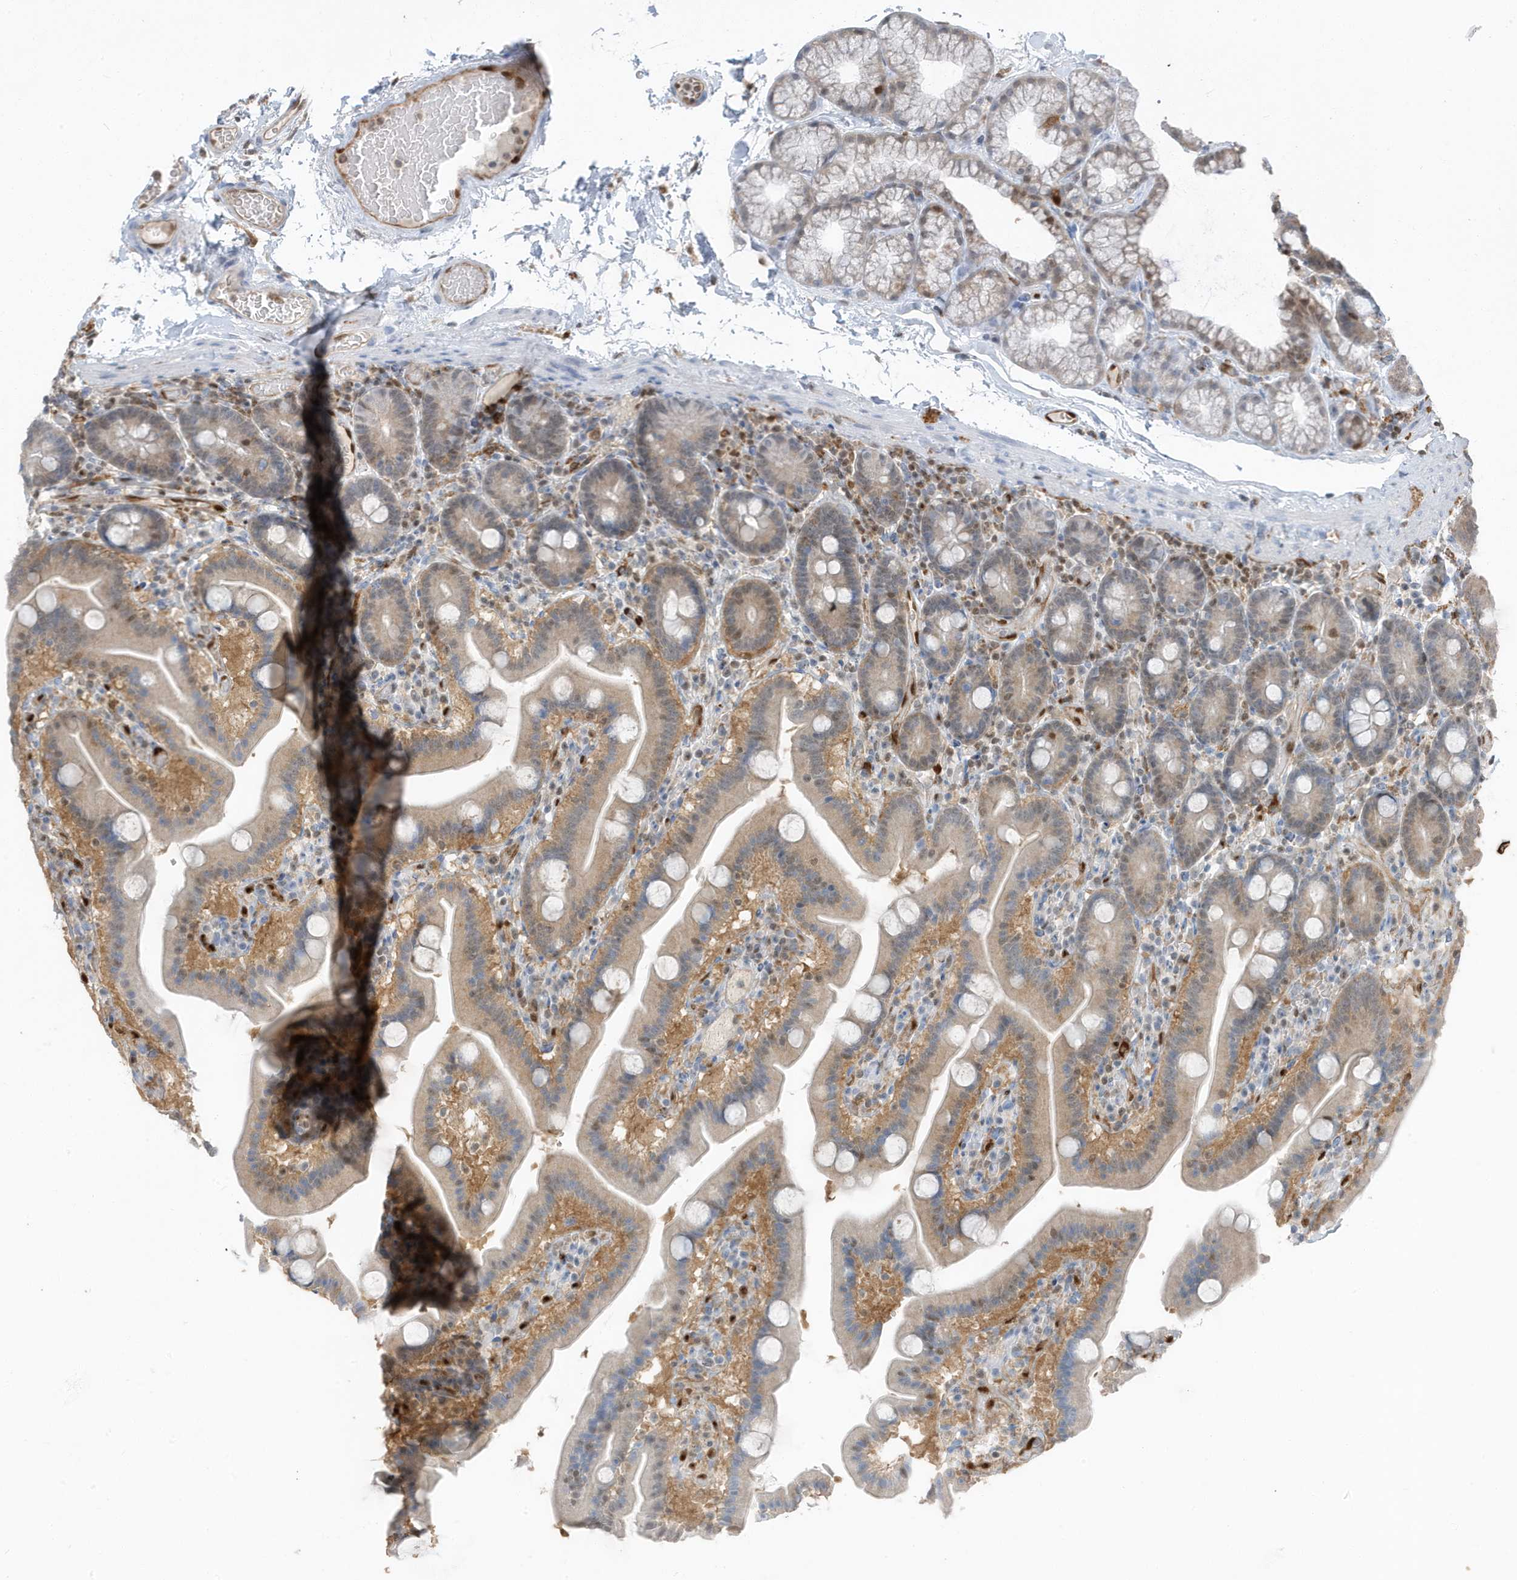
{"staining": {"intensity": "weak", "quantity": ">75%", "location": "cytoplasmic/membranous,nuclear"}, "tissue": "duodenum", "cell_type": "Glandular cells", "image_type": "normal", "snomed": [{"axis": "morphology", "description": "Normal tissue, NOS"}, {"axis": "topography", "description": "Duodenum"}], "caption": "Unremarkable duodenum exhibits weak cytoplasmic/membranous,nuclear positivity in approximately >75% of glandular cells, visualized by immunohistochemistry. (DAB = brown stain, brightfield microscopy at high magnification).", "gene": "NCOA7", "patient": {"sex": "male", "age": 55}}